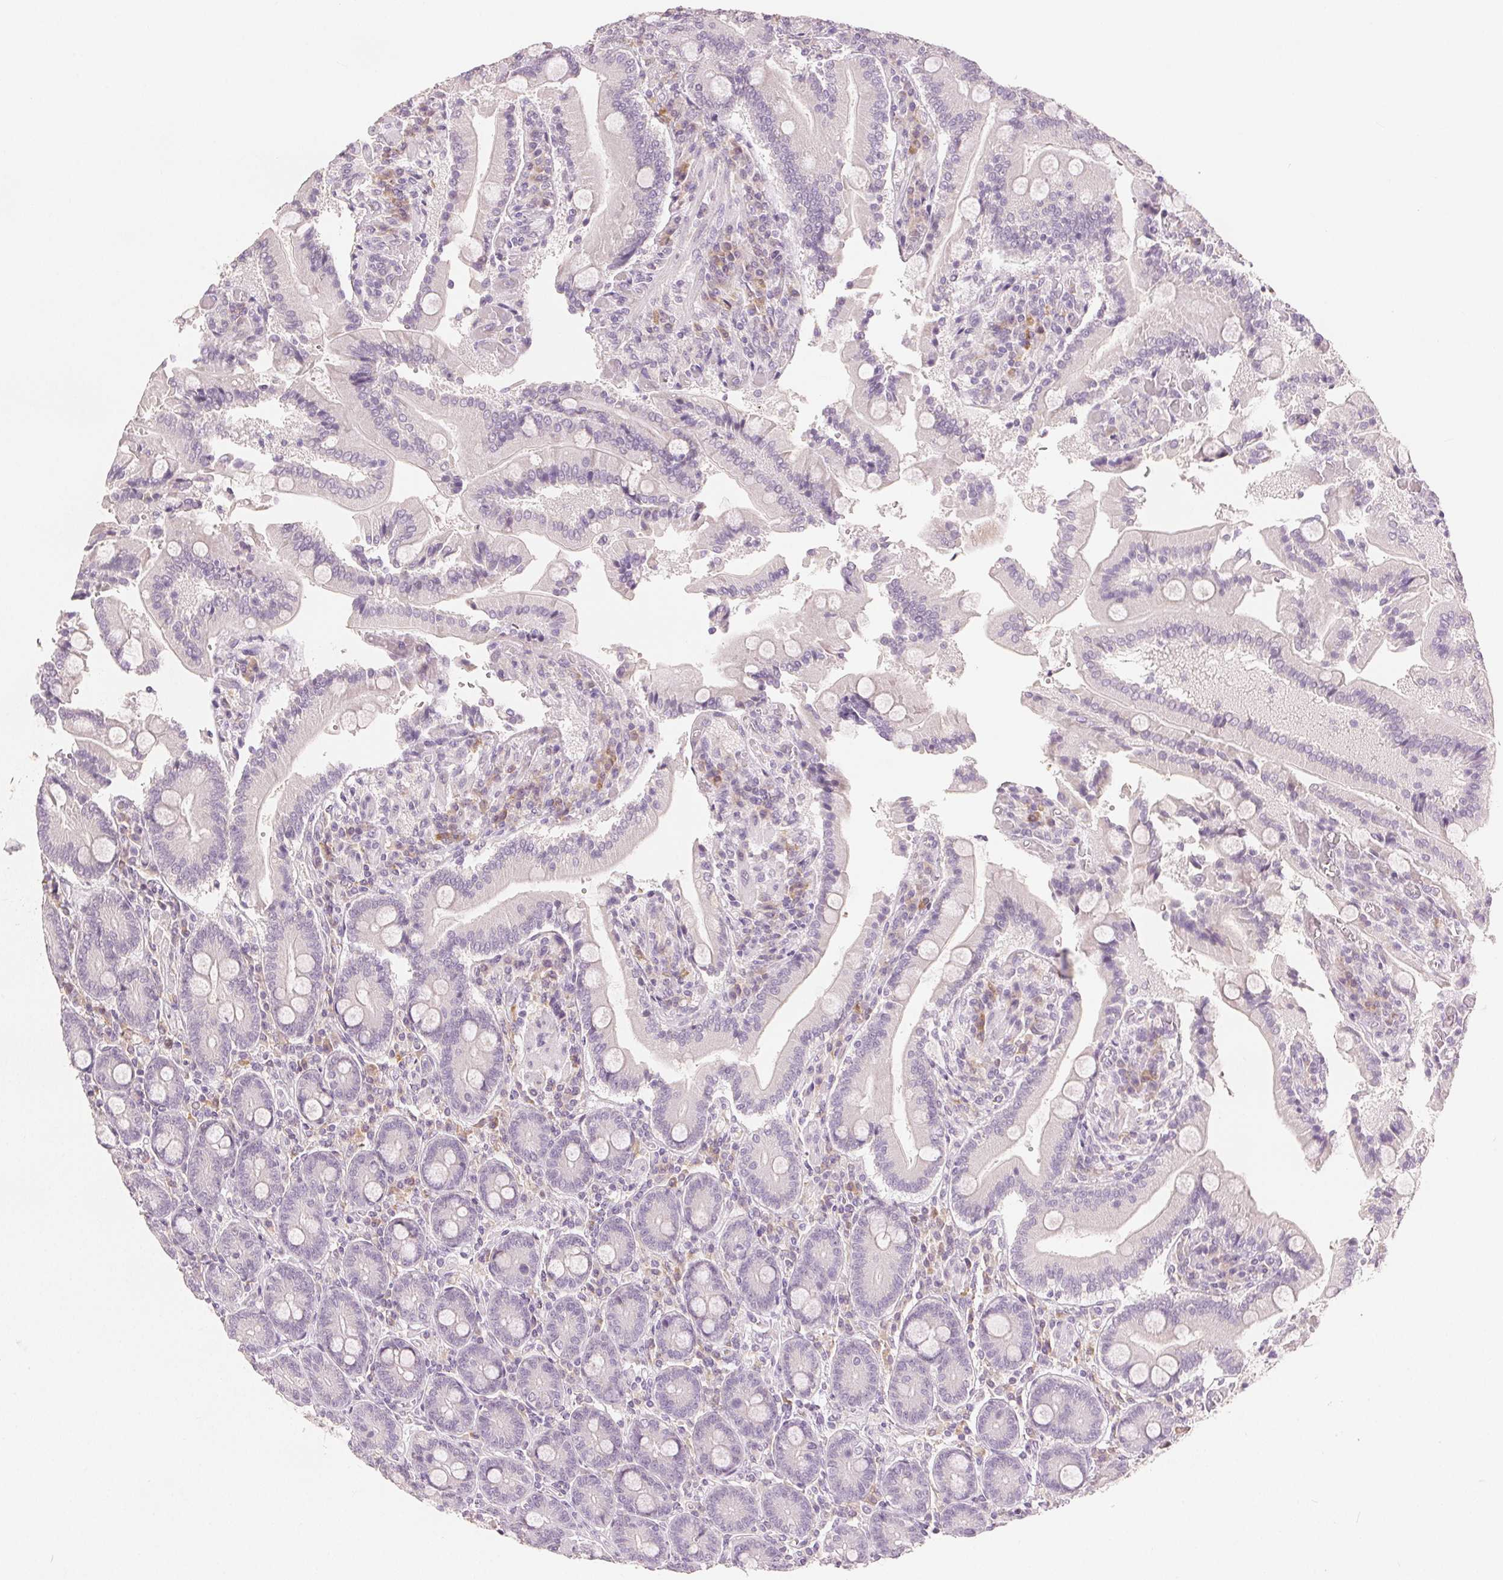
{"staining": {"intensity": "negative", "quantity": "none", "location": "none"}, "tissue": "duodenum", "cell_type": "Glandular cells", "image_type": "normal", "snomed": [{"axis": "morphology", "description": "Normal tissue, NOS"}, {"axis": "topography", "description": "Duodenum"}], "caption": "IHC micrograph of benign duodenum: human duodenum stained with DAB (3,3'-diaminobenzidine) exhibits no significant protein positivity in glandular cells. Brightfield microscopy of immunohistochemistry stained with DAB (3,3'-diaminobenzidine) (brown) and hematoxylin (blue), captured at high magnification.", "gene": "CA12", "patient": {"sex": "female", "age": 62}}